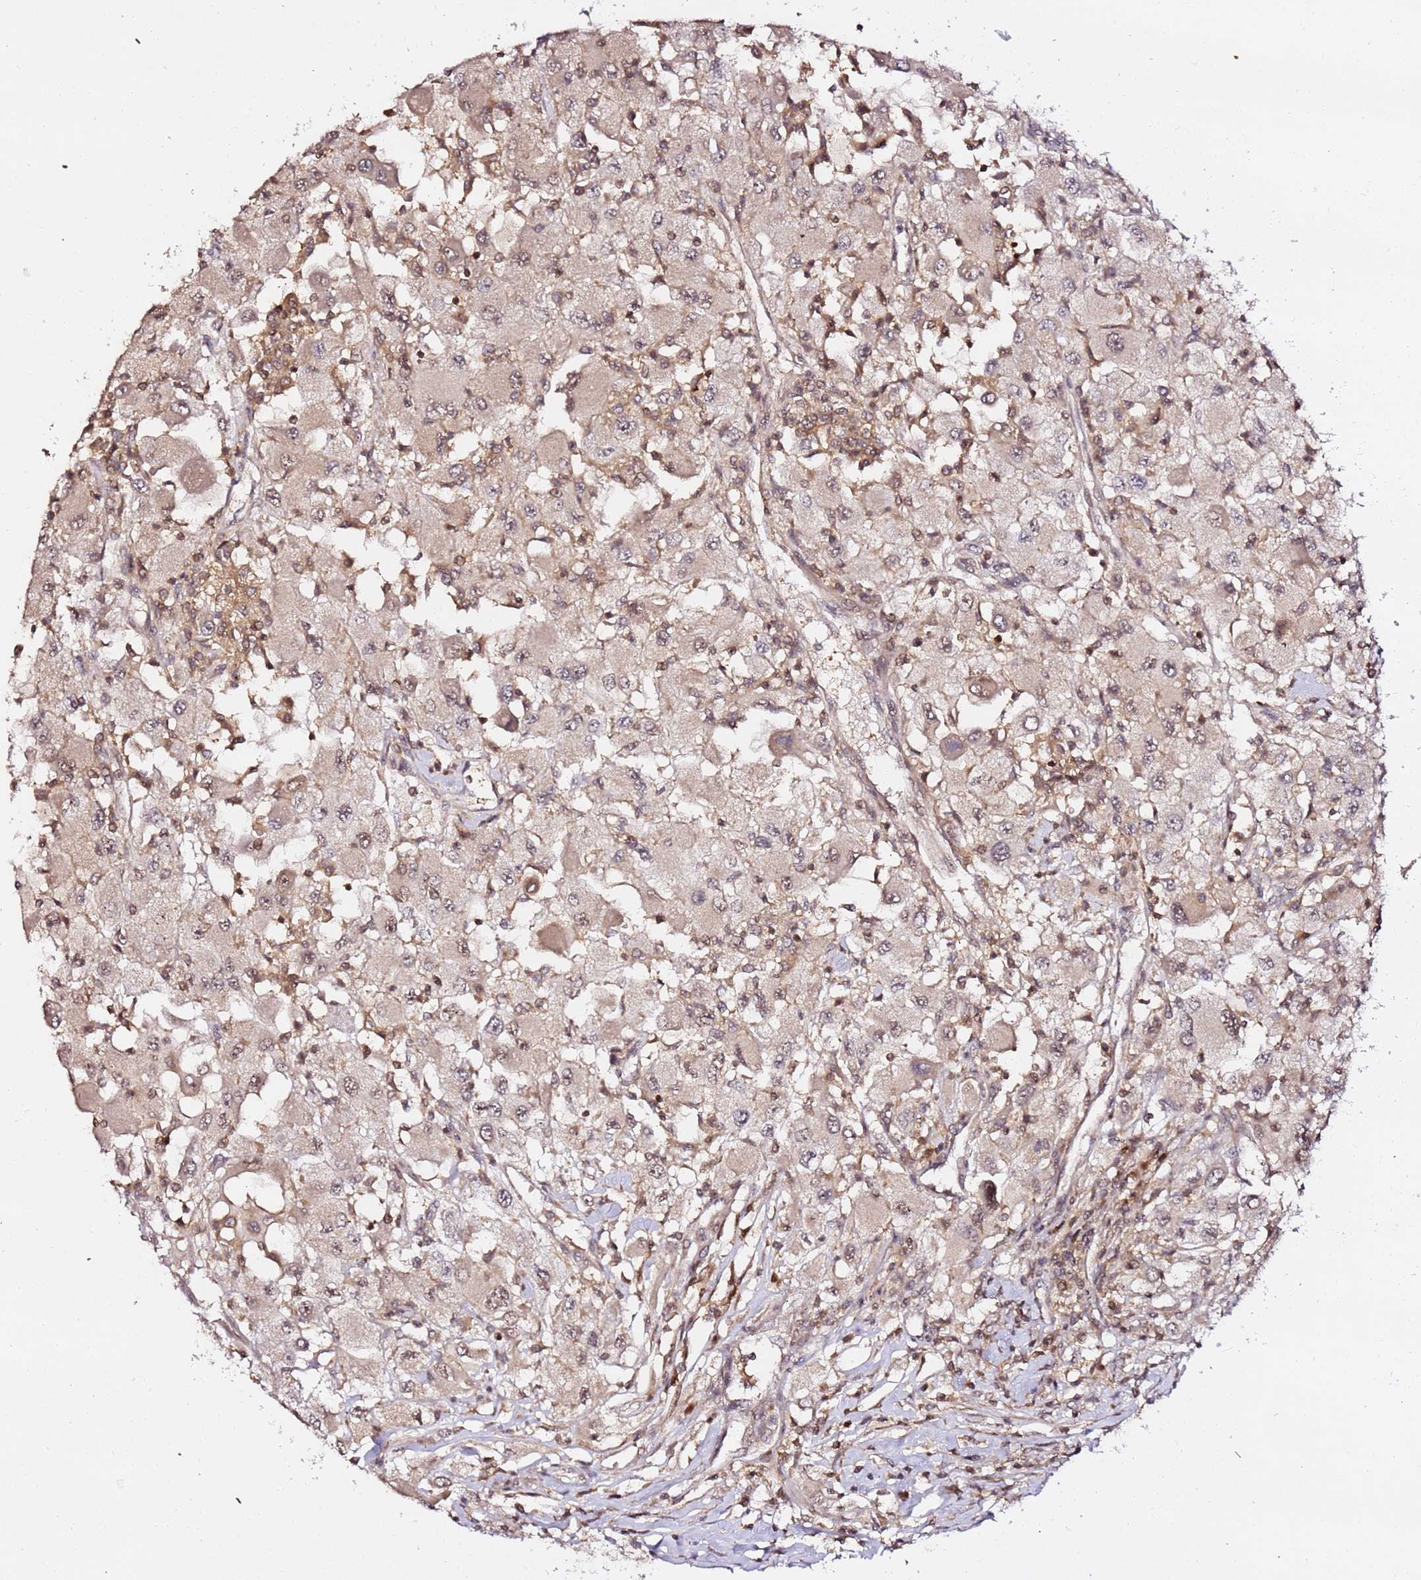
{"staining": {"intensity": "weak", "quantity": ">75%", "location": "nuclear"}, "tissue": "renal cancer", "cell_type": "Tumor cells", "image_type": "cancer", "snomed": [{"axis": "morphology", "description": "Adenocarcinoma, NOS"}, {"axis": "topography", "description": "Kidney"}], "caption": "Brown immunohistochemical staining in human renal cancer demonstrates weak nuclear staining in approximately >75% of tumor cells.", "gene": "OR5V1", "patient": {"sex": "female", "age": 67}}